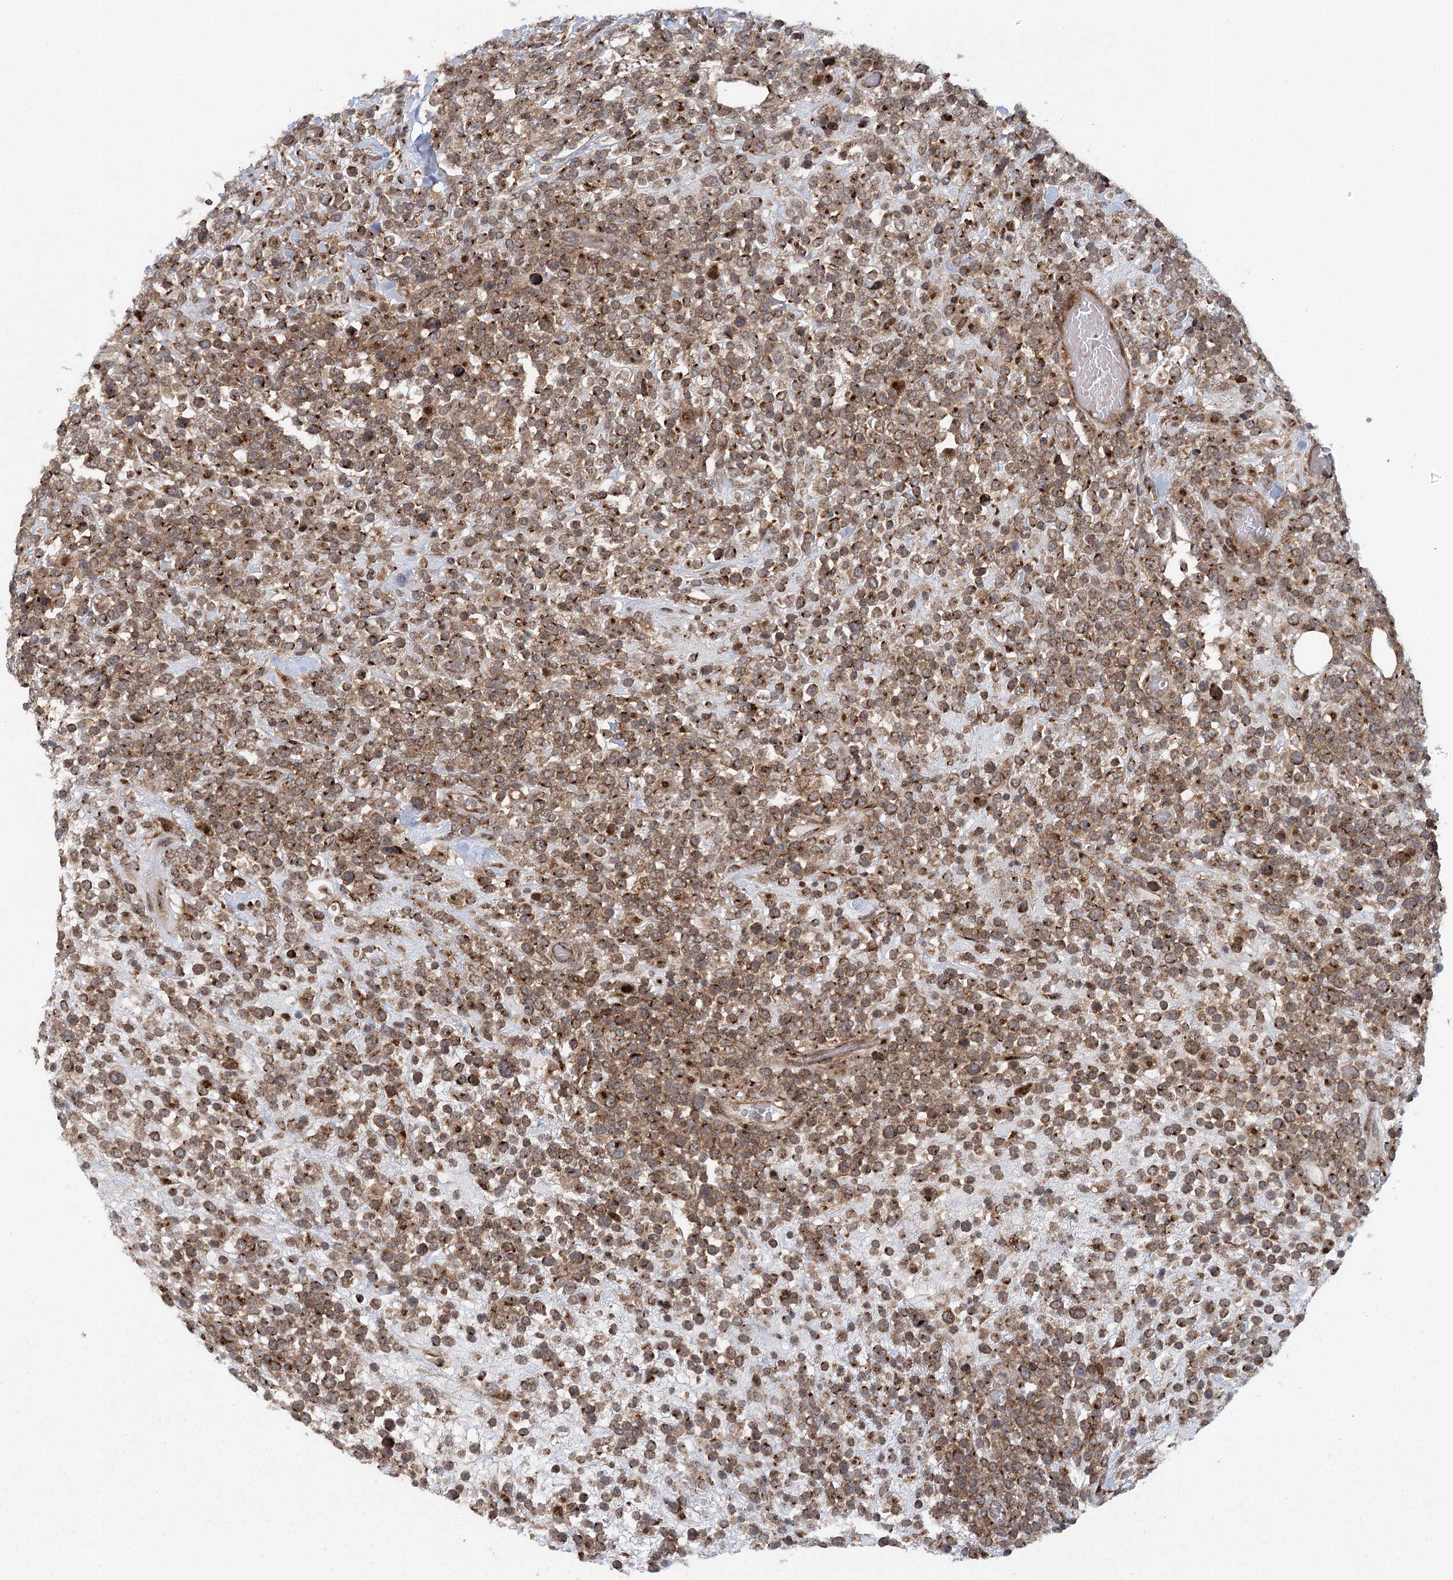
{"staining": {"intensity": "moderate", "quantity": ">75%", "location": "cytoplasmic/membranous"}, "tissue": "lymphoma", "cell_type": "Tumor cells", "image_type": "cancer", "snomed": [{"axis": "morphology", "description": "Malignant lymphoma, non-Hodgkin's type, High grade"}, {"axis": "topography", "description": "Colon"}], "caption": "This photomicrograph displays immunohistochemistry (IHC) staining of human malignant lymphoma, non-Hodgkin's type (high-grade), with medium moderate cytoplasmic/membranous positivity in approximately >75% of tumor cells.", "gene": "IFT46", "patient": {"sex": "female", "age": 53}}